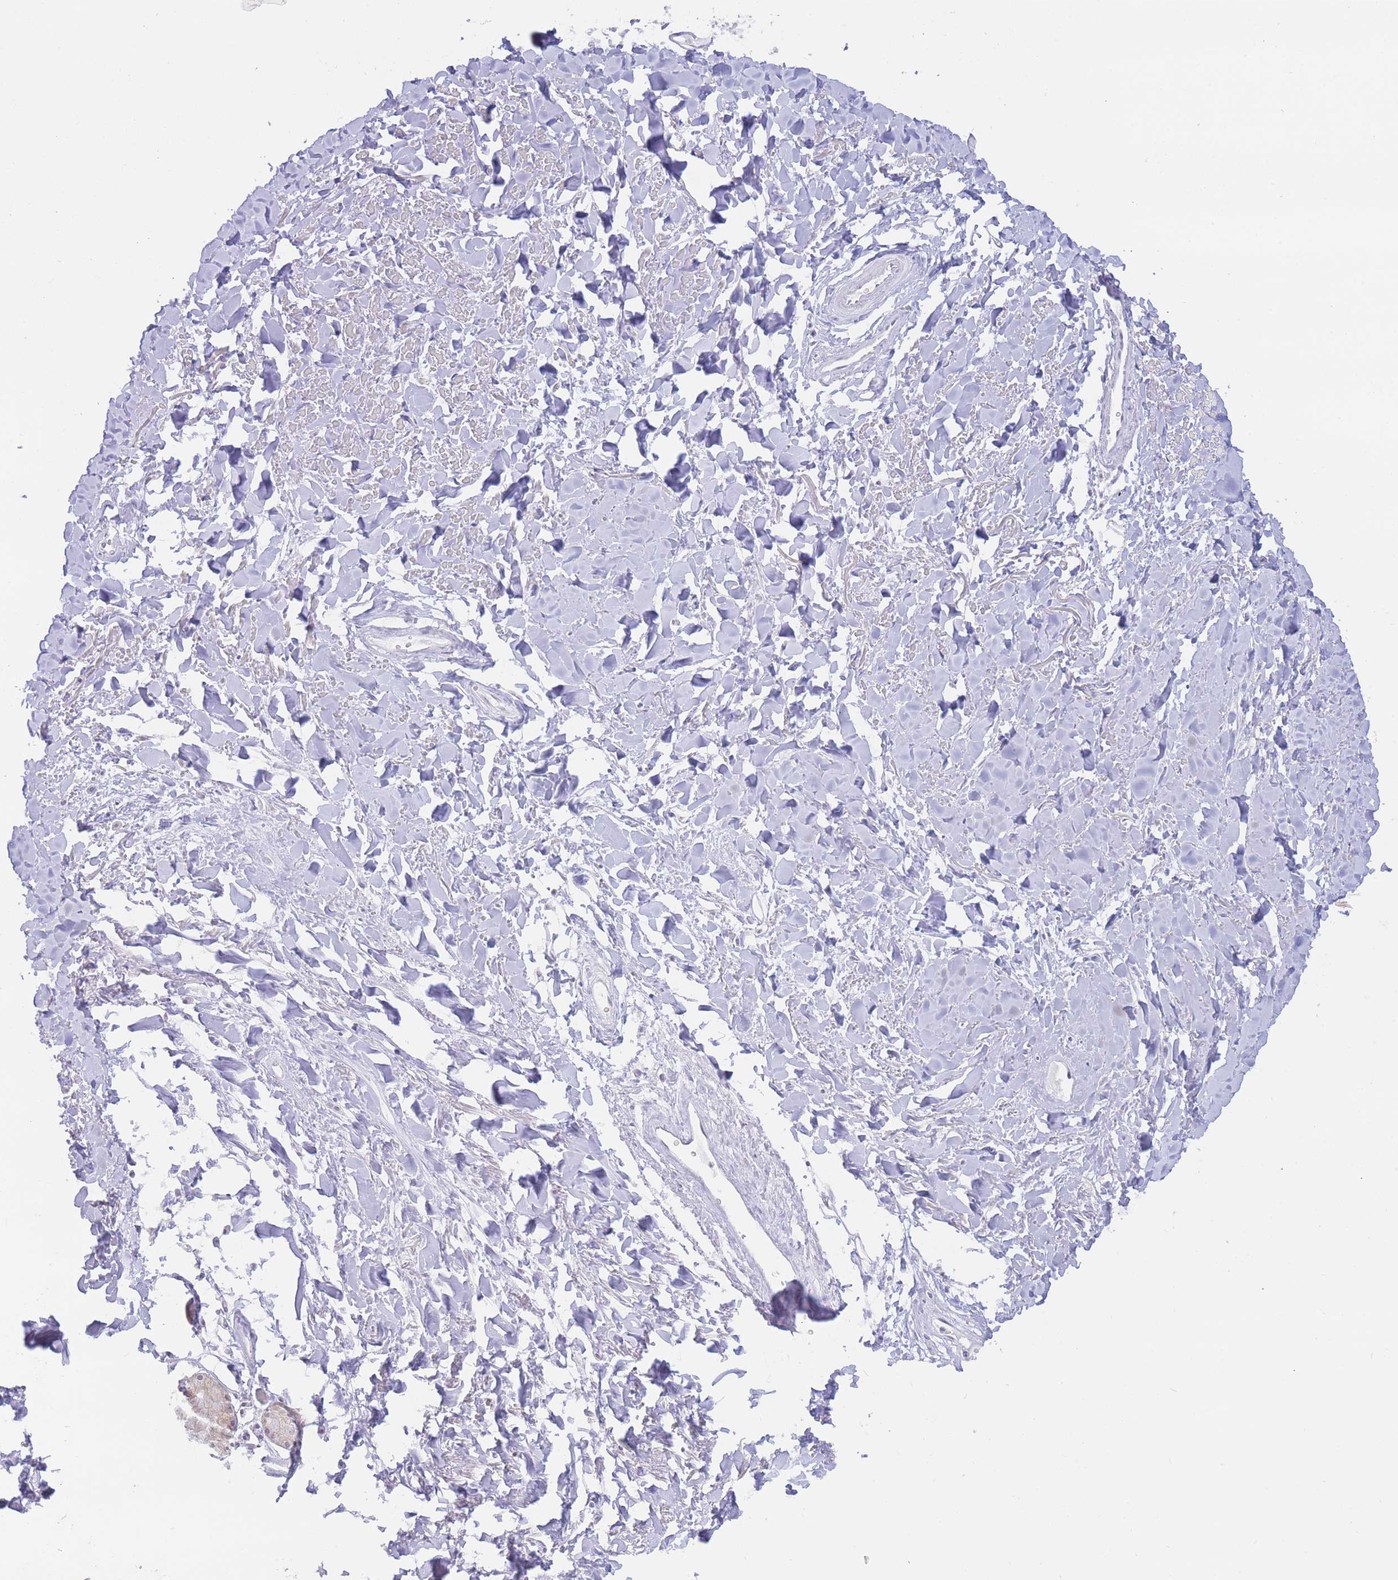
{"staining": {"intensity": "negative", "quantity": "none", "location": "none"}, "tissue": "adipose tissue", "cell_type": "Adipocytes", "image_type": "normal", "snomed": [{"axis": "morphology", "description": "Normal tissue, NOS"}, {"axis": "topography", "description": "Cartilage tissue"}], "caption": "This is an immunohistochemistry image of benign adipose tissue. There is no staining in adipocytes.", "gene": "TARBP2", "patient": {"sex": "male", "age": 57}}